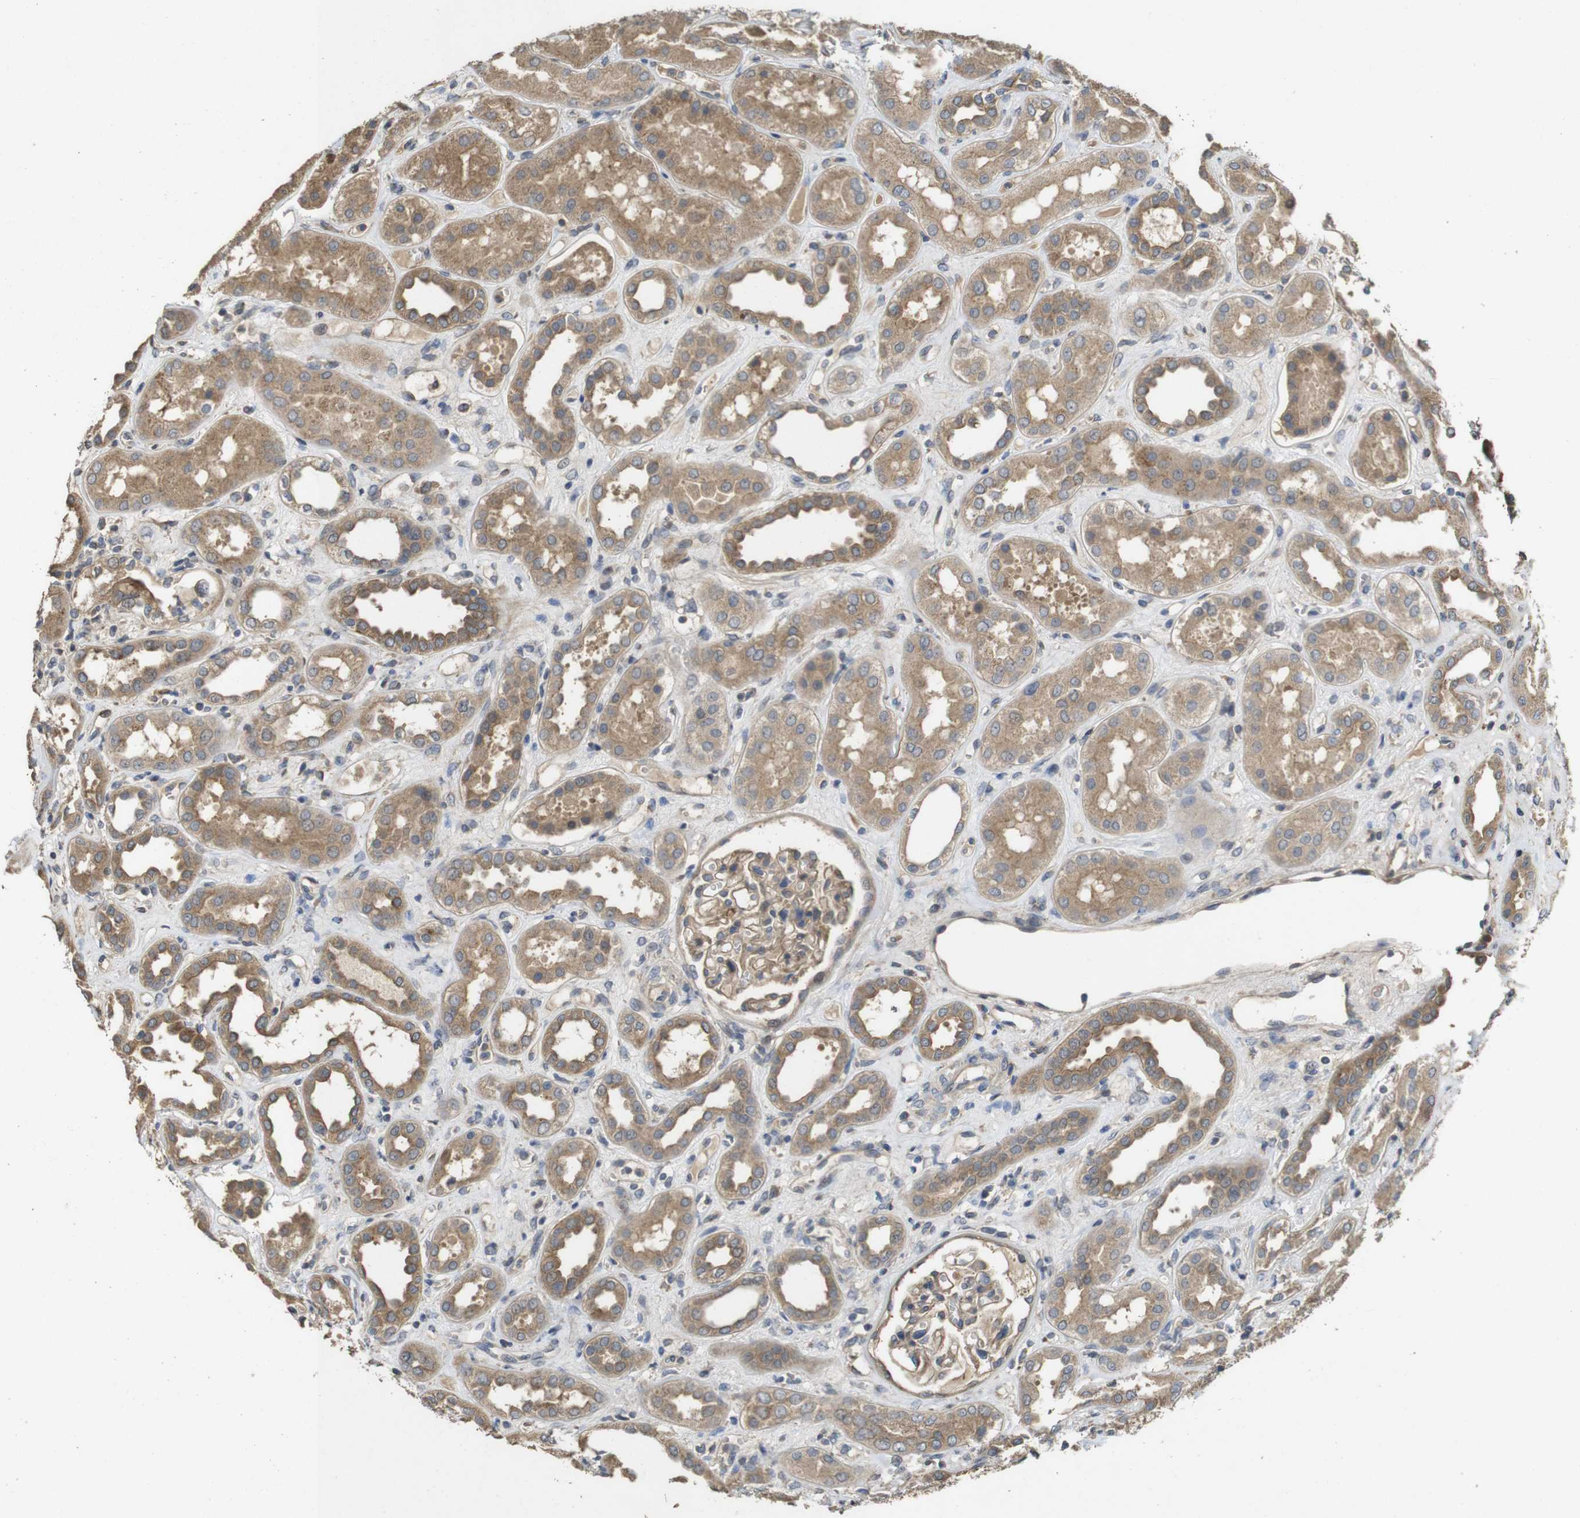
{"staining": {"intensity": "moderate", "quantity": ">75%", "location": "cytoplasmic/membranous"}, "tissue": "kidney", "cell_type": "Cells in glomeruli", "image_type": "normal", "snomed": [{"axis": "morphology", "description": "Normal tissue, NOS"}, {"axis": "topography", "description": "Kidney"}], "caption": "Immunohistochemical staining of benign human kidney reveals moderate cytoplasmic/membranous protein staining in approximately >75% of cells in glomeruli.", "gene": "PCDHB10", "patient": {"sex": "male", "age": 59}}